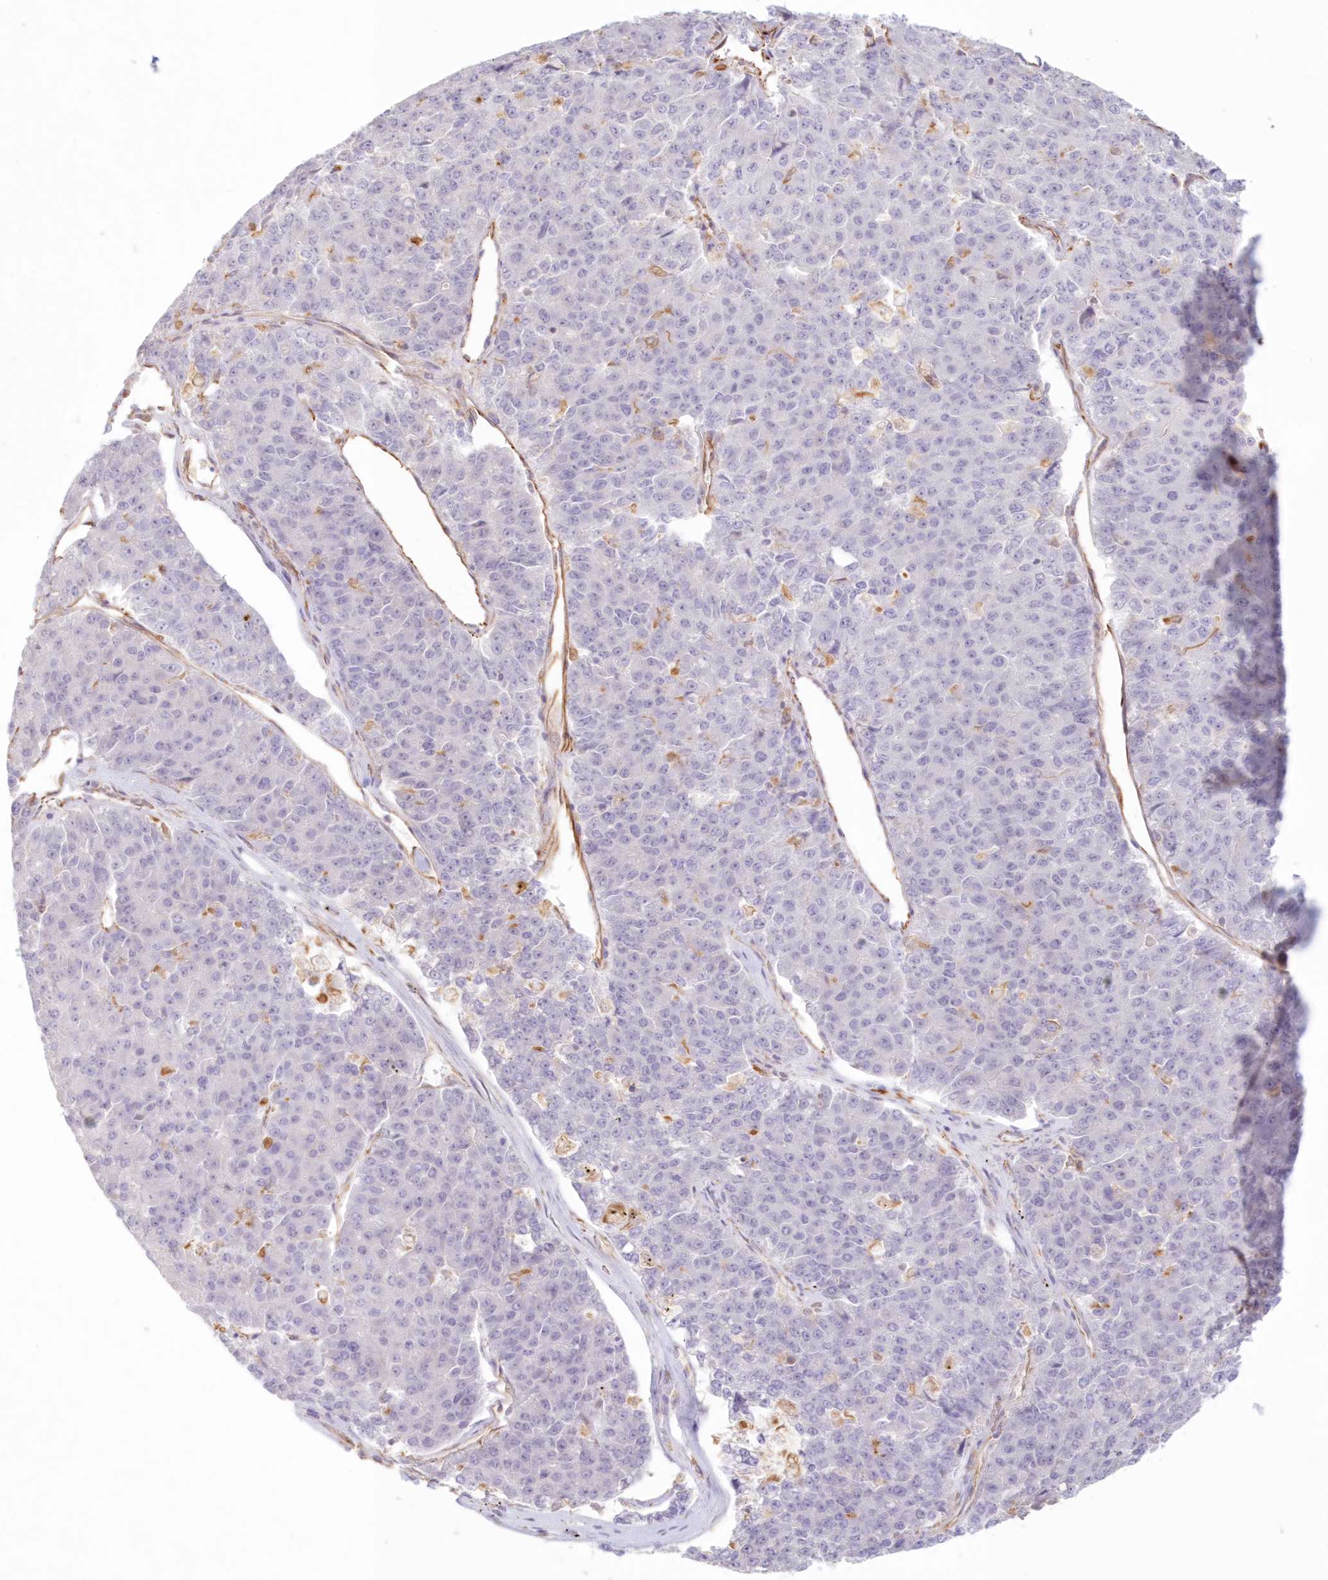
{"staining": {"intensity": "negative", "quantity": "none", "location": "none"}, "tissue": "pancreatic cancer", "cell_type": "Tumor cells", "image_type": "cancer", "snomed": [{"axis": "morphology", "description": "Adenocarcinoma, NOS"}, {"axis": "topography", "description": "Pancreas"}], "caption": "High magnification brightfield microscopy of adenocarcinoma (pancreatic) stained with DAB (3,3'-diaminobenzidine) (brown) and counterstained with hematoxylin (blue): tumor cells show no significant positivity. (DAB immunohistochemistry with hematoxylin counter stain).", "gene": "DMRTB1", "patient": {"sex": "male", "age": 50}}